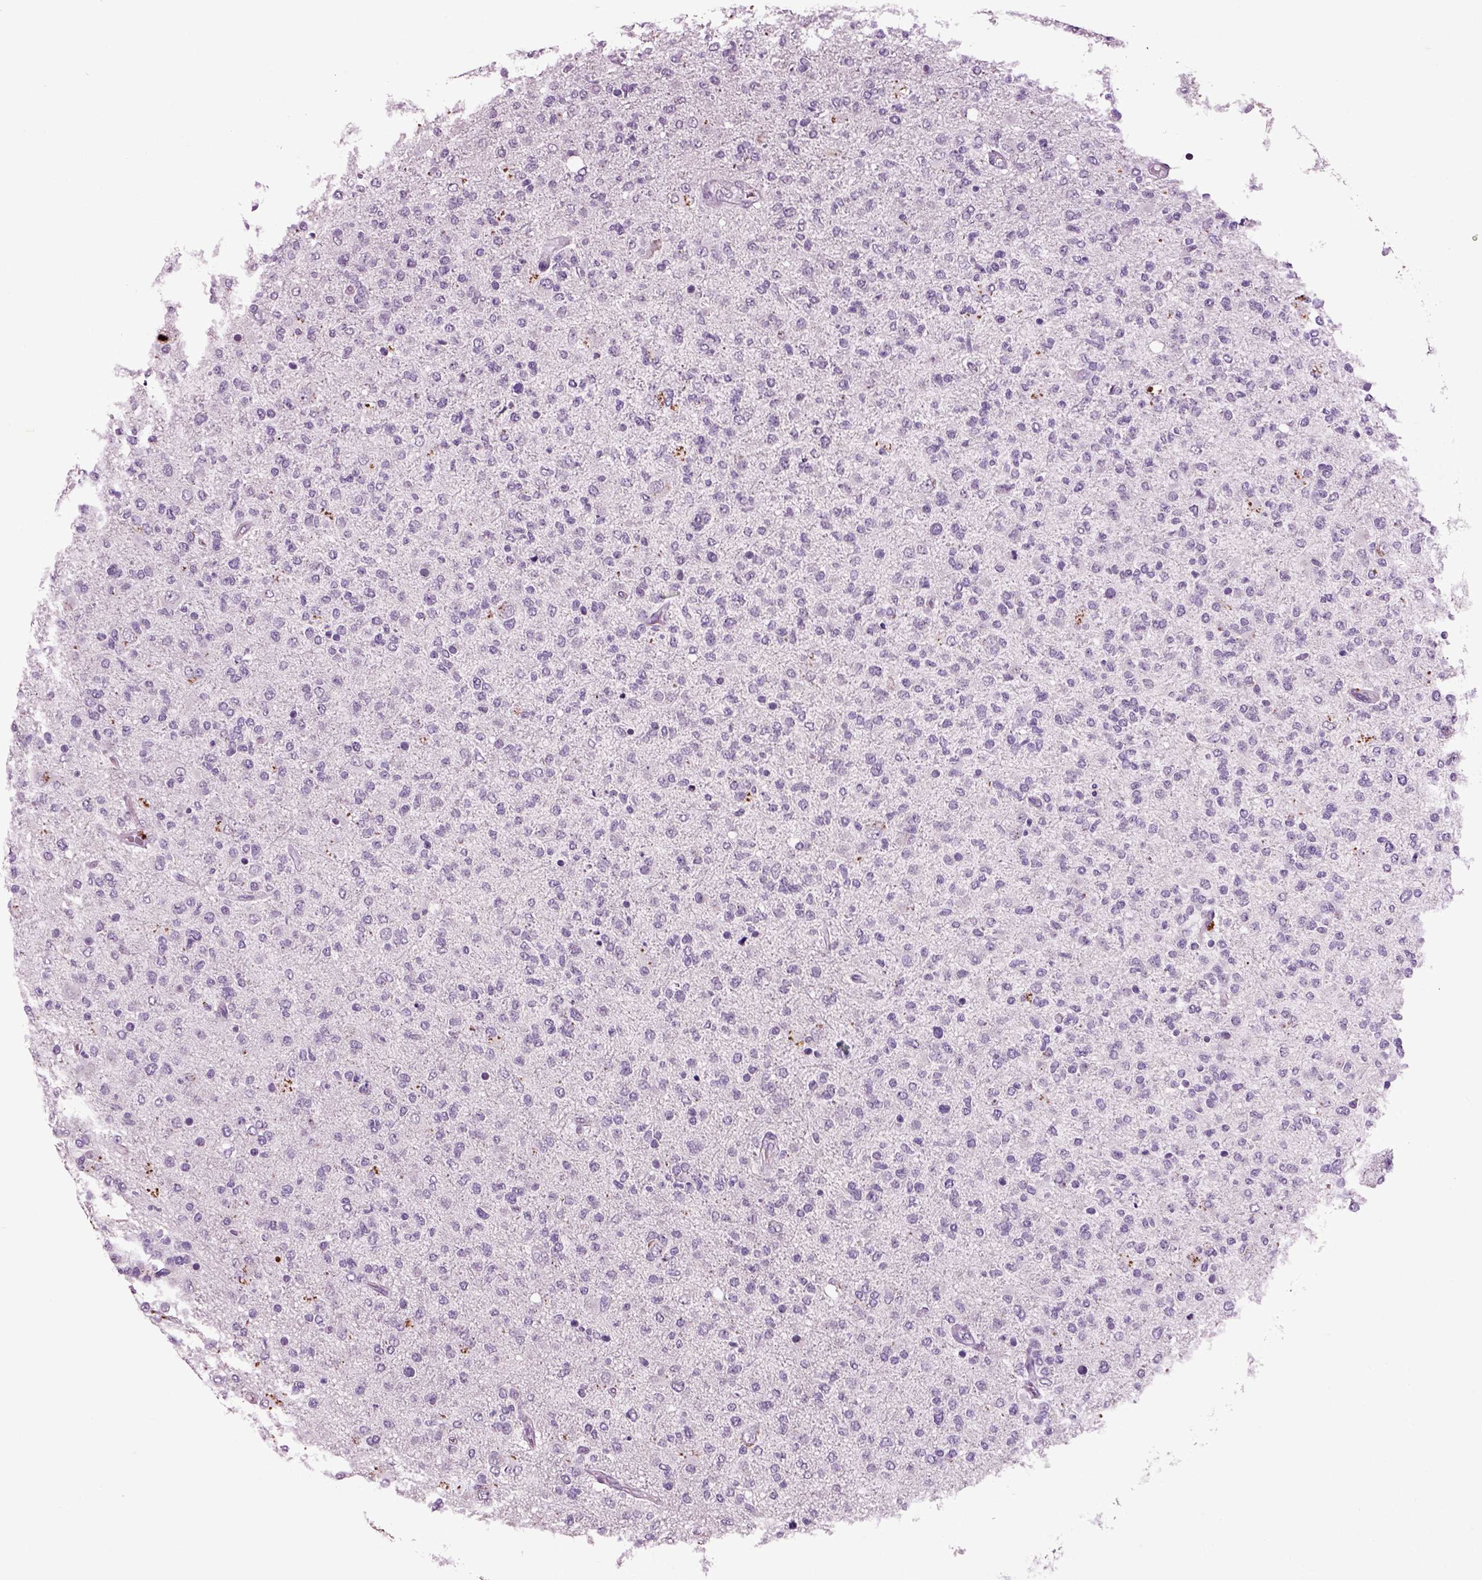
{"staining": {"intensity": "negative", "quantity": "none", "location": "none"}, "tissue": "glioma", "cell_type": "Tumor cells", "image_type": "cancer", "snomed": [{"axis": "morphology", "description": "Glioma, malignant, High grade"}, {"axis": "topography", "description": "Cerebral cortex"}], "caption": "Tumor cells show no significant protein positivity in glioma.", "gene": "CRHR1", "patient": {"sex": "male", "age": 70}}